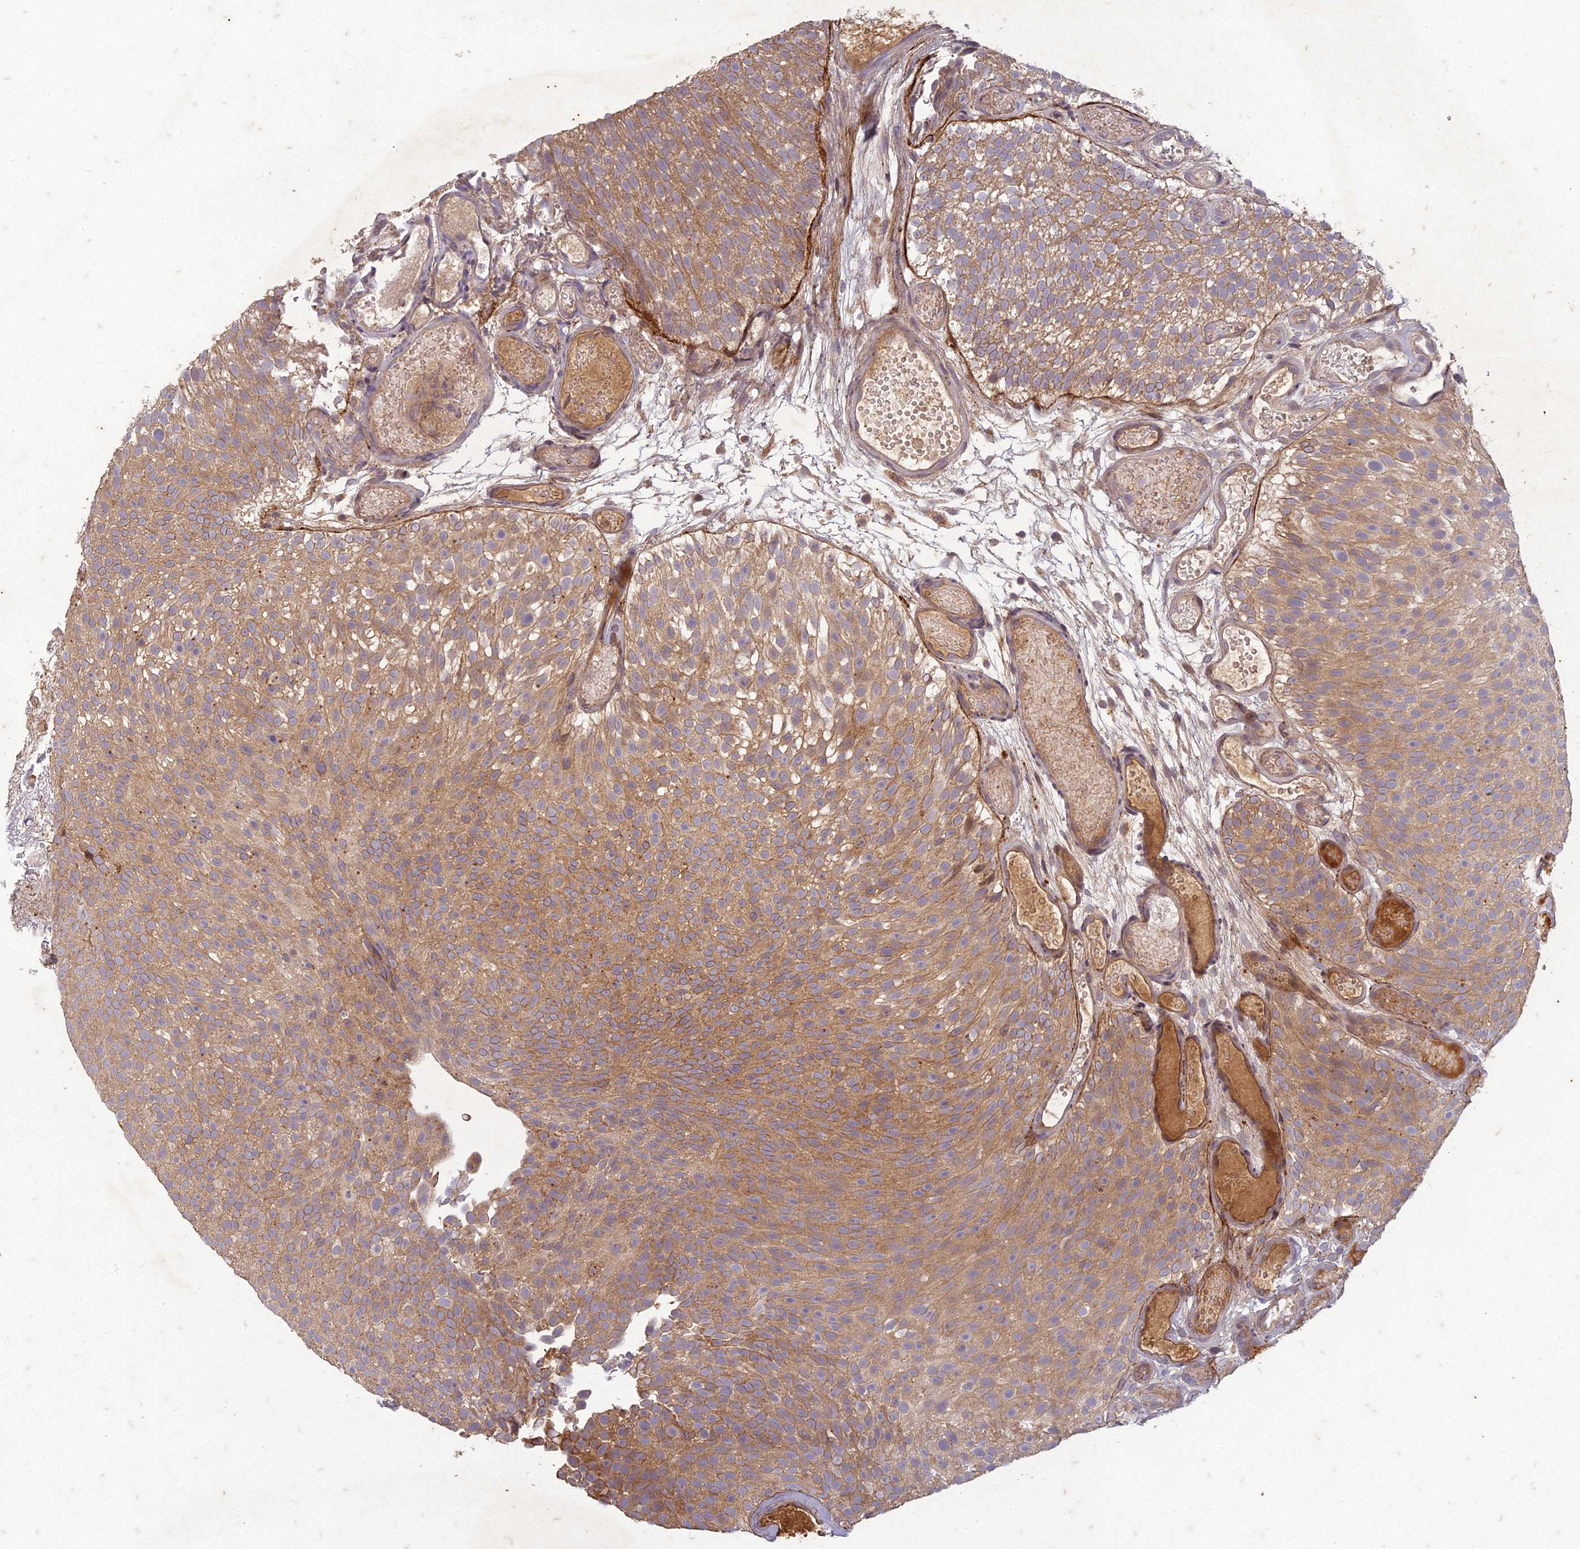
{"staining": {"intensity": "moderate", "quantity": ">75%", "location": "cytoplasmic/membranous"}, "tissue": "urothelial cancer", "cell_type": "Tumor cells", "image_type": "cancer", "snomed": [{"axis": "morphology", "description": "Urothelial carcinoma, Low grade"}, {"axis": "topography", "description": "Urinary bladder"}], "caption": "Urothelial carcinoma (low-grade) was stained to show a protein in brown. There is medium levels of moderate cytoplasmic/membranous expression in approximately >75% of tumor cells.", "gene": "TCF25", "patient": {"sex": "male", "age": 78}}